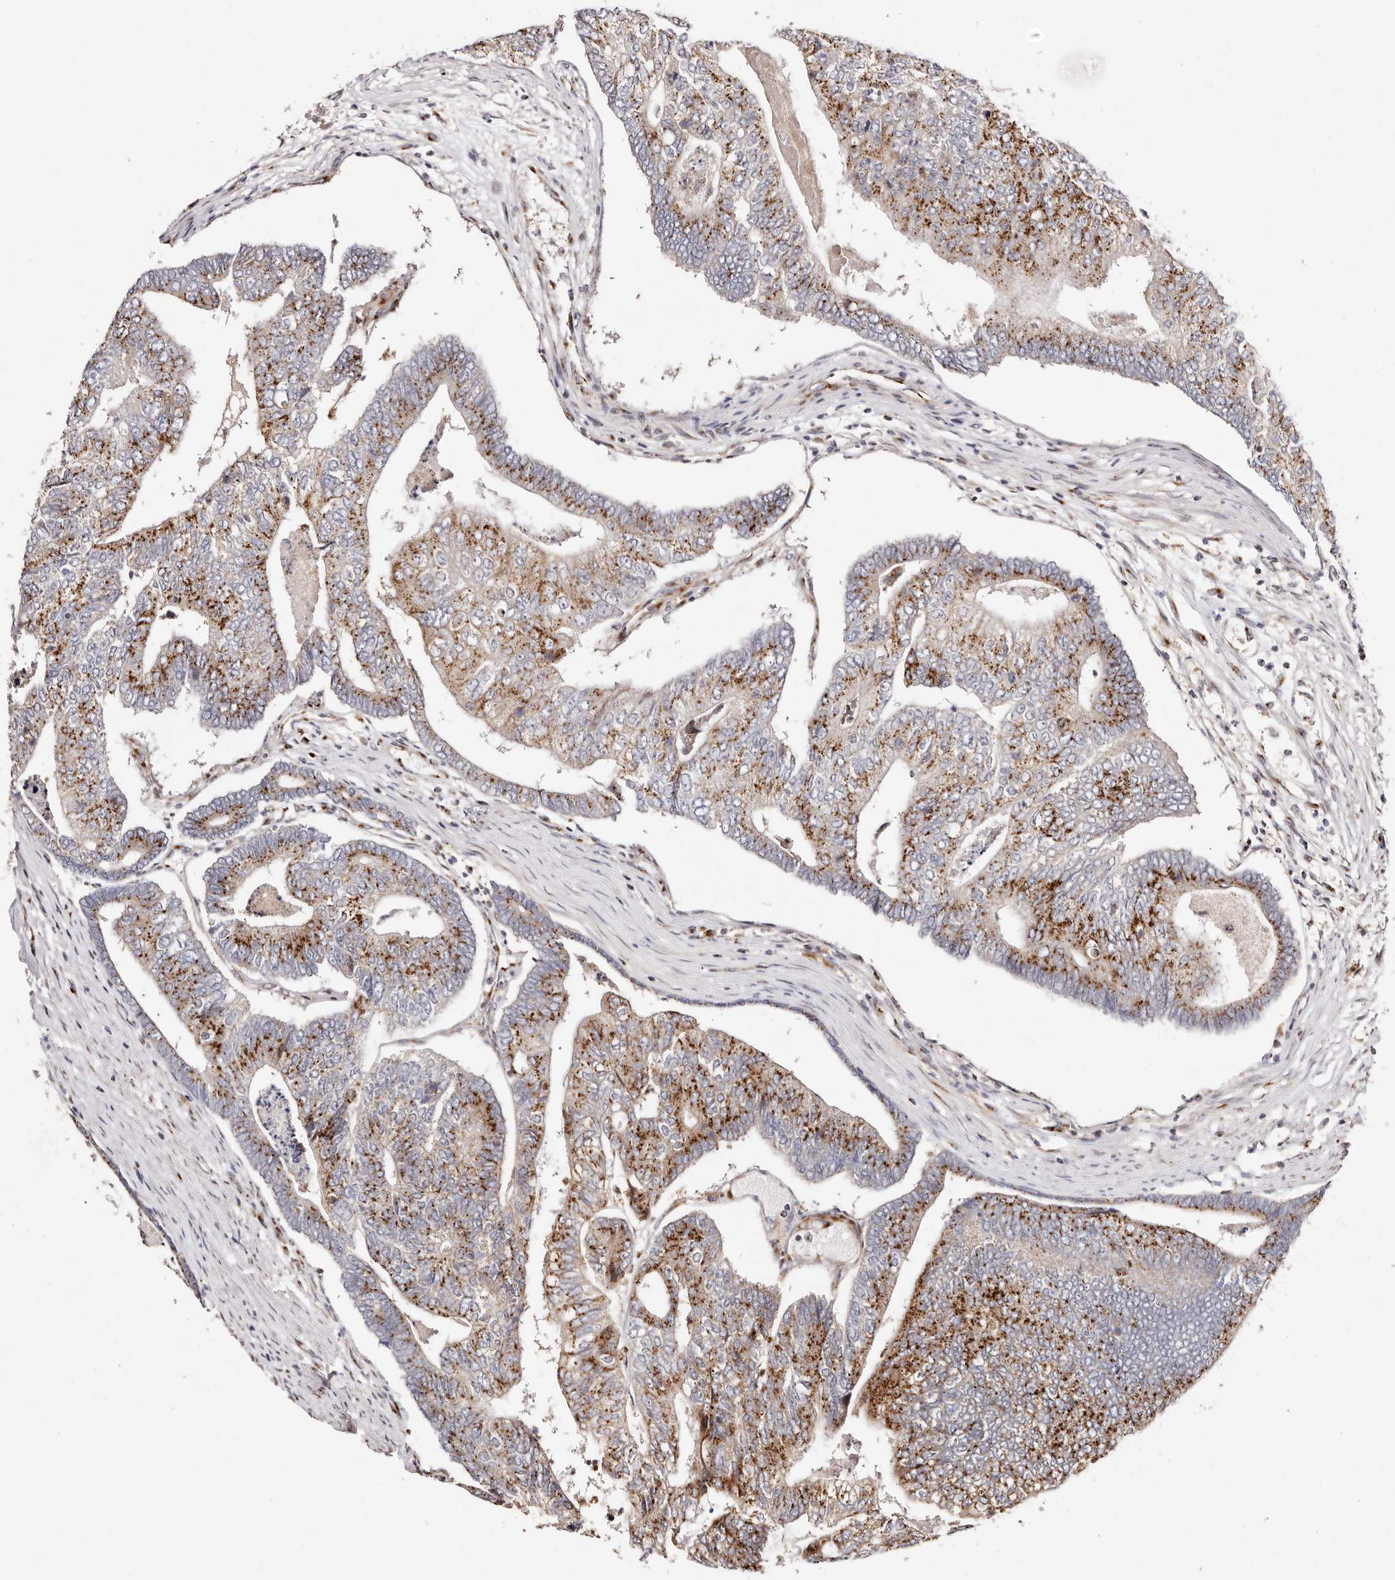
{"staining": {"intensity": "strong", "quantity": "25%-75%", "location": "cytoplasmic/membranous"}, "tissue": "colorectal cancer", "cell_type": "Tumor cells", "image_type": "cancer", "snomed": [{"axis": "morphology", "description": "Adenocarcinoma, NOS"}, {"axis": "topography", "description": "Colon"}], "caption": "IHC (DAB) staining of human colorectal cancer exhibits strong cytoplasmic/membranous protein expression in about 25%-75% of tumor cells.", "gene": "MAPK6", "patient": {"sex": "female", "age": 67}}